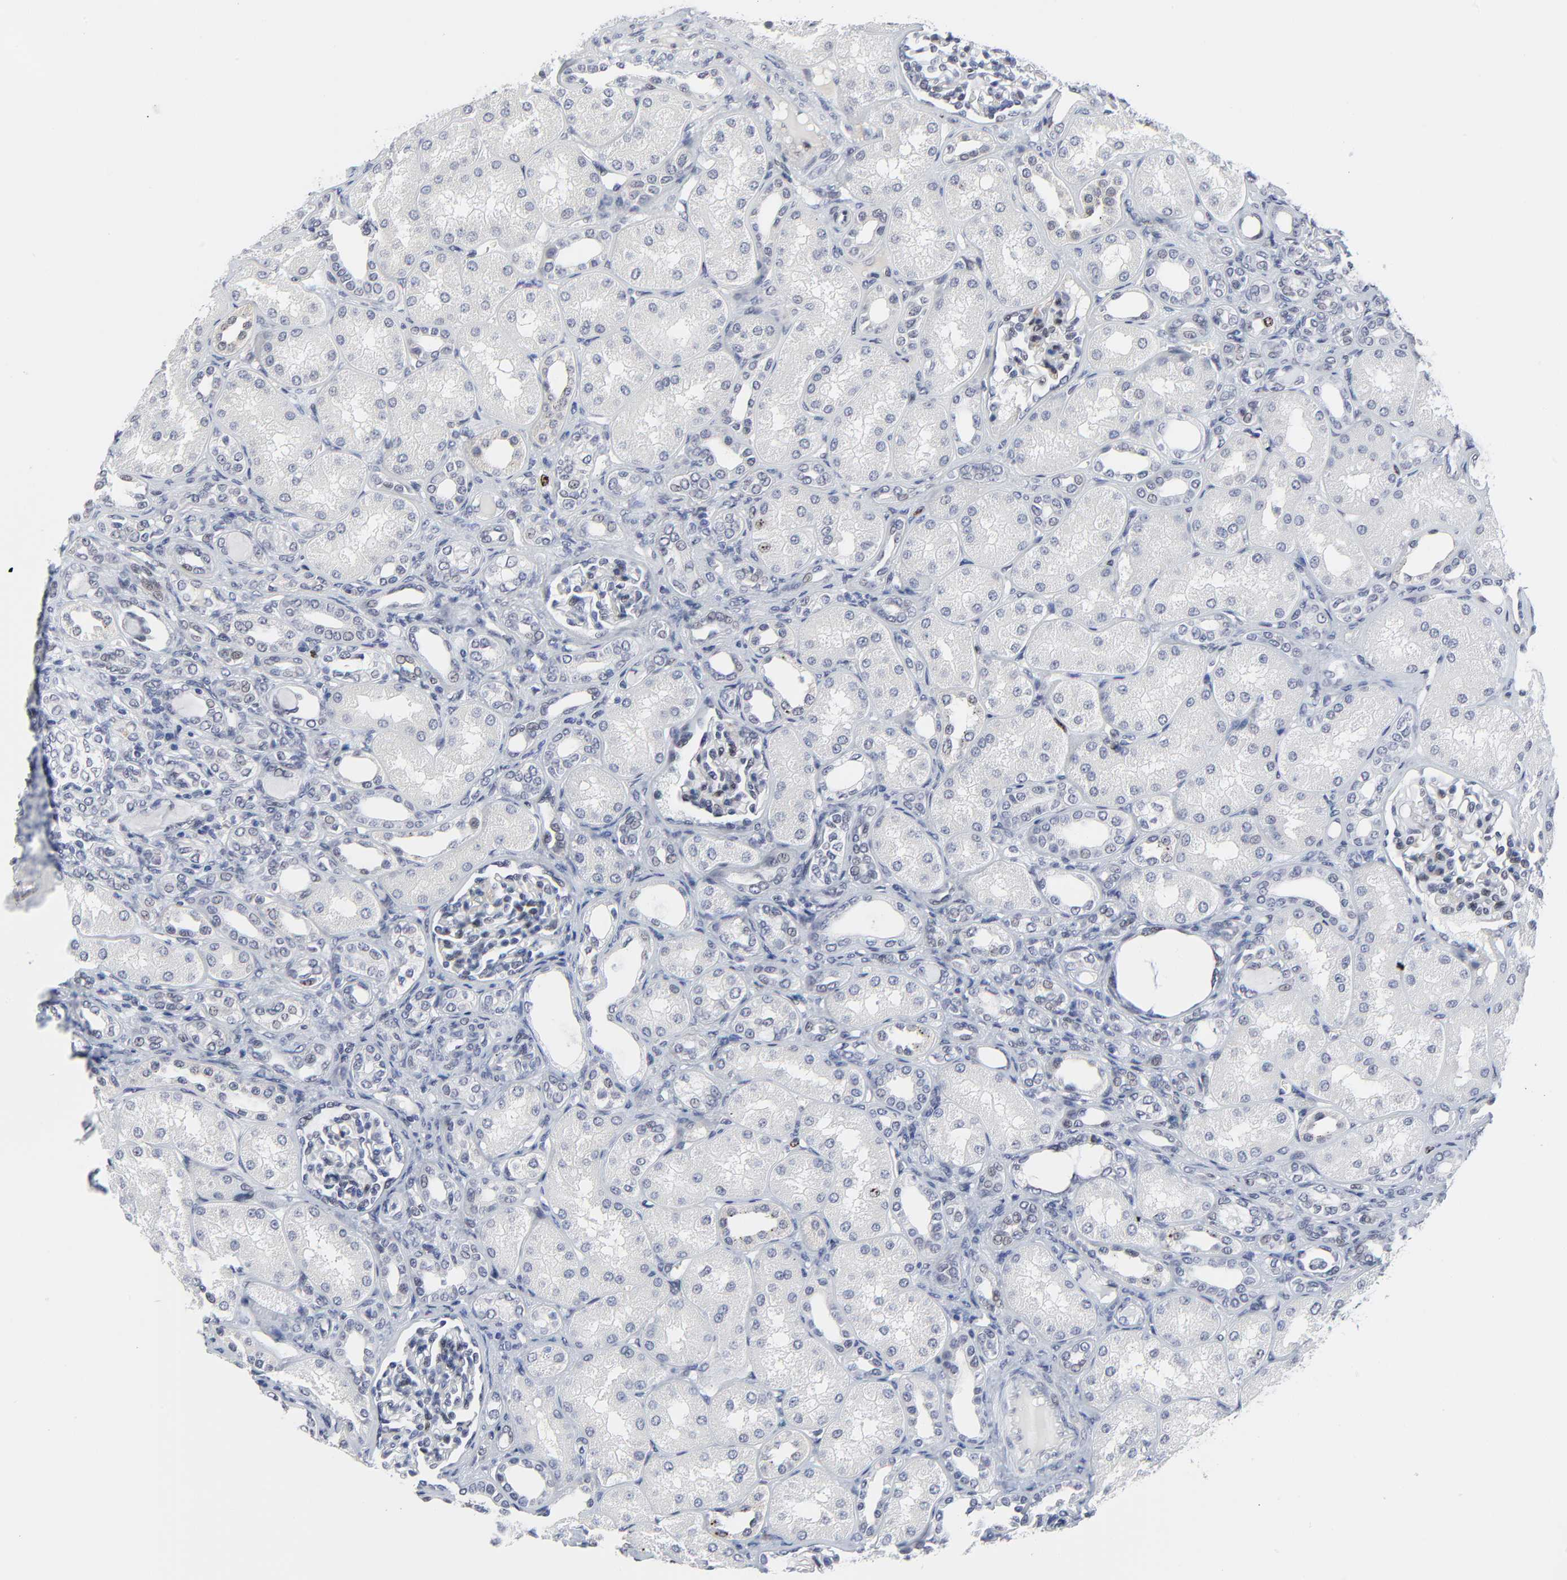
{"staining": {"intensity": "moderate", "quantity": "<25%", "location": "nuclear"}, "tissue": "kidney", "cell_type": "Cells in glomeruli", "image_type": "normal", "snomed": [{"axis": "morphology", "description": "Normal tissue, NOS"}, {"axis": "topography", "description": "Kidney"}], "caption": "The image shows a brown stain indicating the presence of a protein in the nuclear of cells in glomeruli in kidney.", "gene": "ZNF589", "patient": {"sex": "male", "age": 7}}